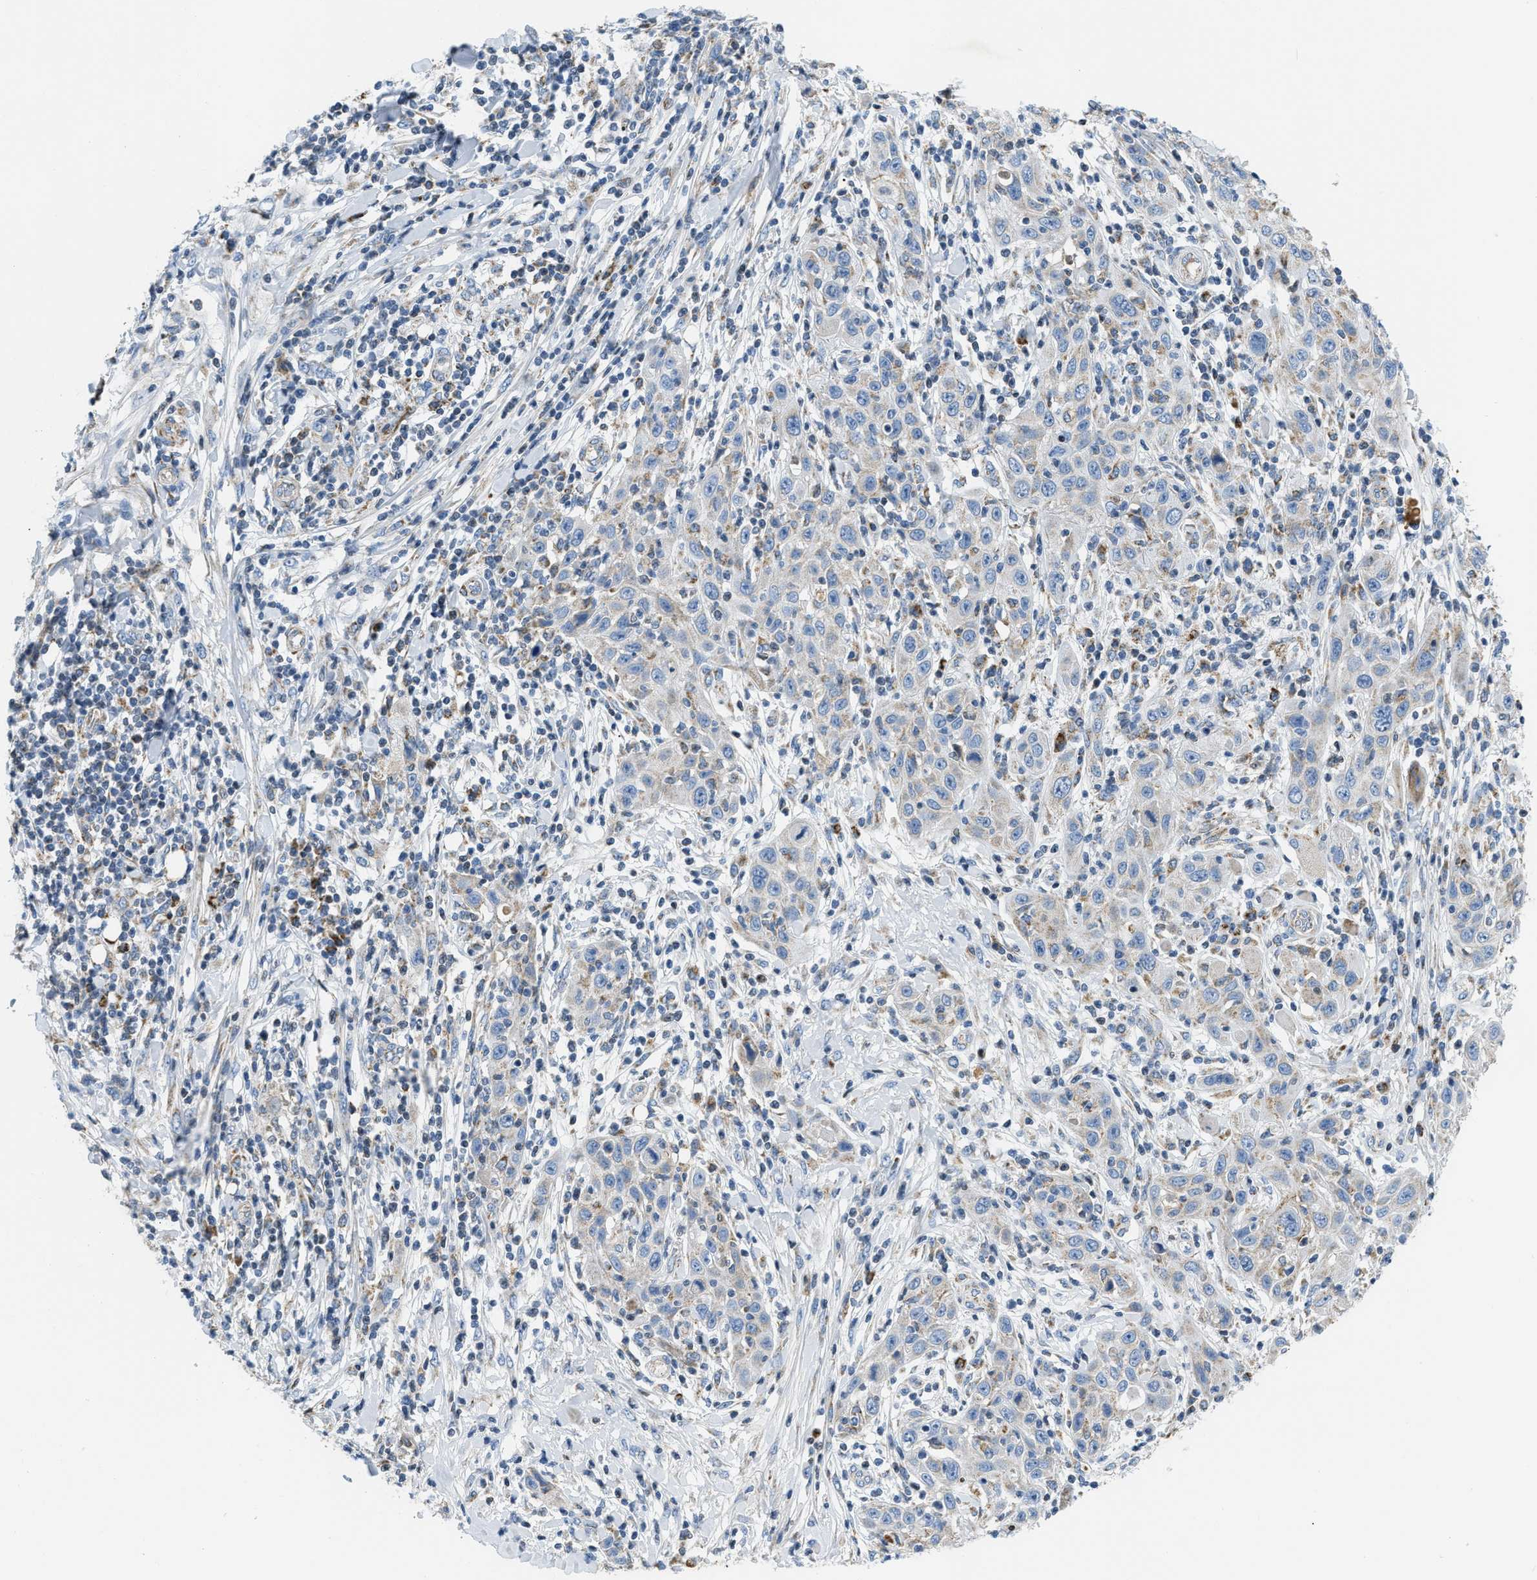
{"staining": {"intensity": "negative", "quantity": "none", "location": "none"}, "tissue": "skin cancer", "cell_type": "Tumor cells", "image_type": "cancer", "snomed": [{"axis": "morphology", "description": "Squamous cell carcinoma, NOS"}, {"axis": "topography", "description": "Skin"}], "caption": "Immunohistochemistry histopathology image of neoplastic tissue: squamous cell carcinoma (skin) stained with DAB (3,3'-diaminobenzidine) demonstrates no significant protein expression in tumor cells. Nuclei are stained in blue.", "gene": "ACADVL", "patient": {"sex": "female", "age": 88}}